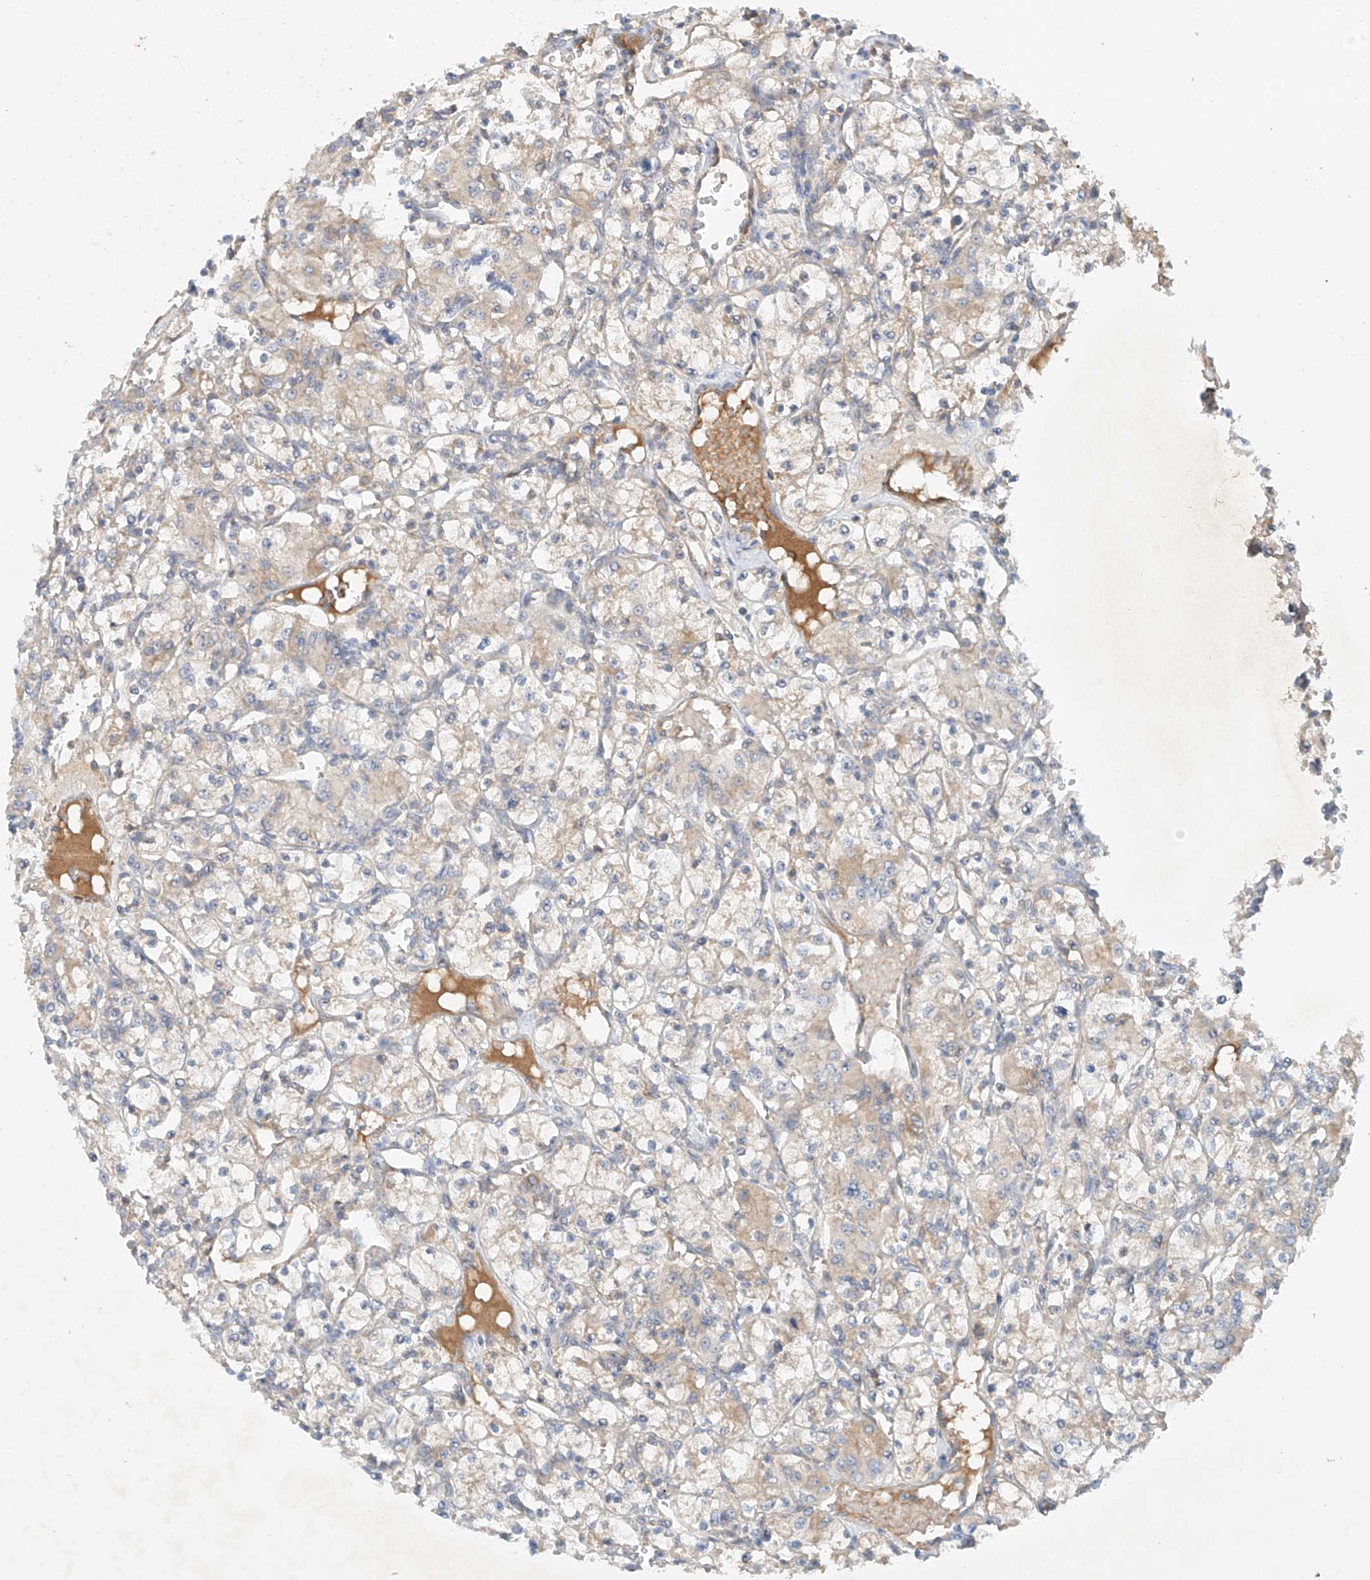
{"staining": {"intensity": "negative", "quantity": "none", "location": "none"}, "tissue": "renal cancer", "cell_type": "Tumor cells", "image_type": "cancer", "snomed": [{"axis": "morphology", "description": "Adenocarcinoma, NOS"}, {"axis": "topography", "description": "Kidney"}], "caption": "The photomicrograph shows no staining of tumor cells in renal cancer (adenocarcinoma).", "gene": "LYRM9", "patient": {"sex": "female", "age": 59}}